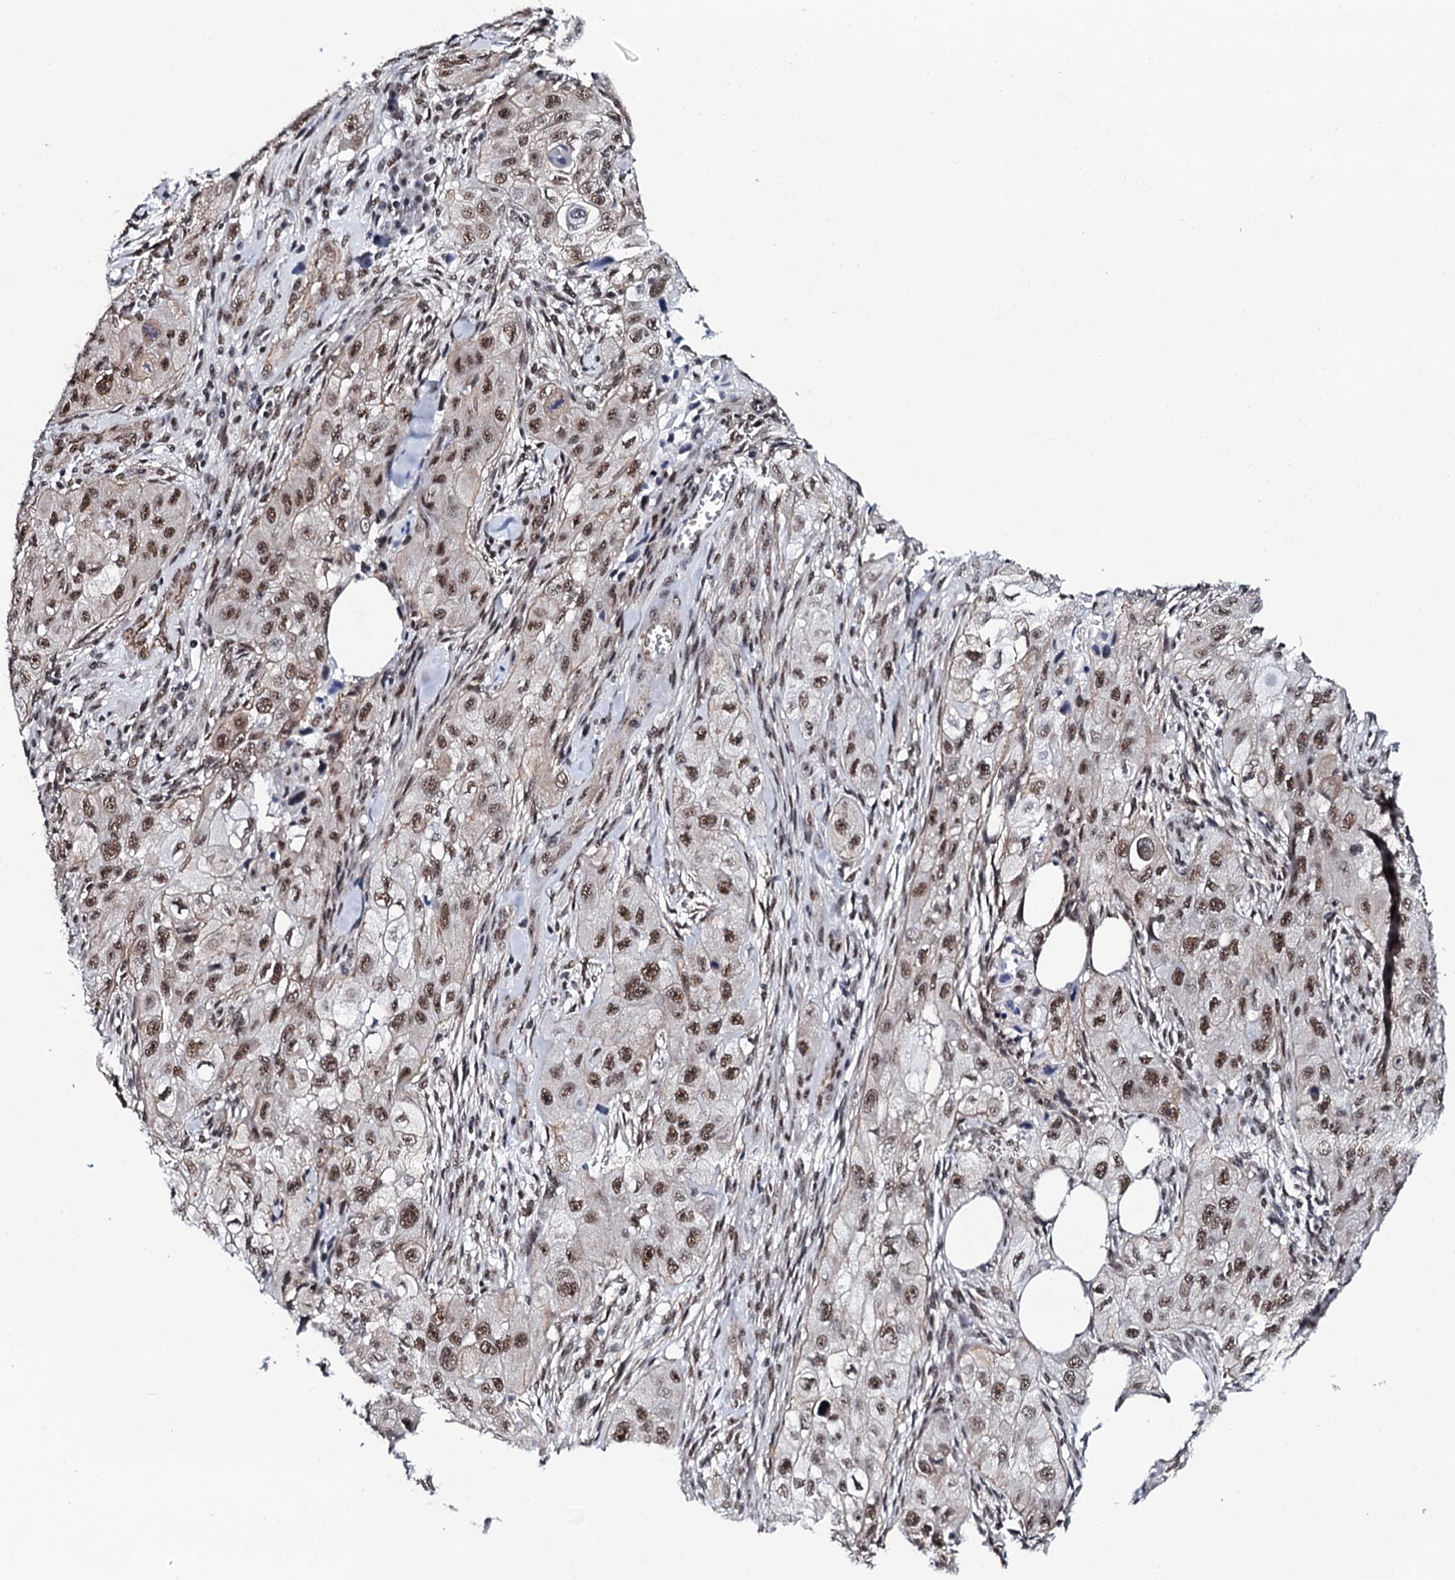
{"staining": {"intensity": "moderate", "quantity": ">75%", "location": "nuclear"}, "tissue": "skin cancer", "cell_type": "Tumor cells", "image_type": "cancer", "snomed": [{"axis": "morphology", "description": "Squamous cell carcinoma, NOS"}, {"axis": "topography", "description": "Skin"}, {"axis": "topography", "description": "Subcutis"}], "caption": "Human skin cancer (squamous cell carcinoma) stained with a brown dye reveals moderate nuclear positive expression in approximately >75% of tumor cells.", "gene": "CWC15", "patient": {"sex": "male", "age": 73}}